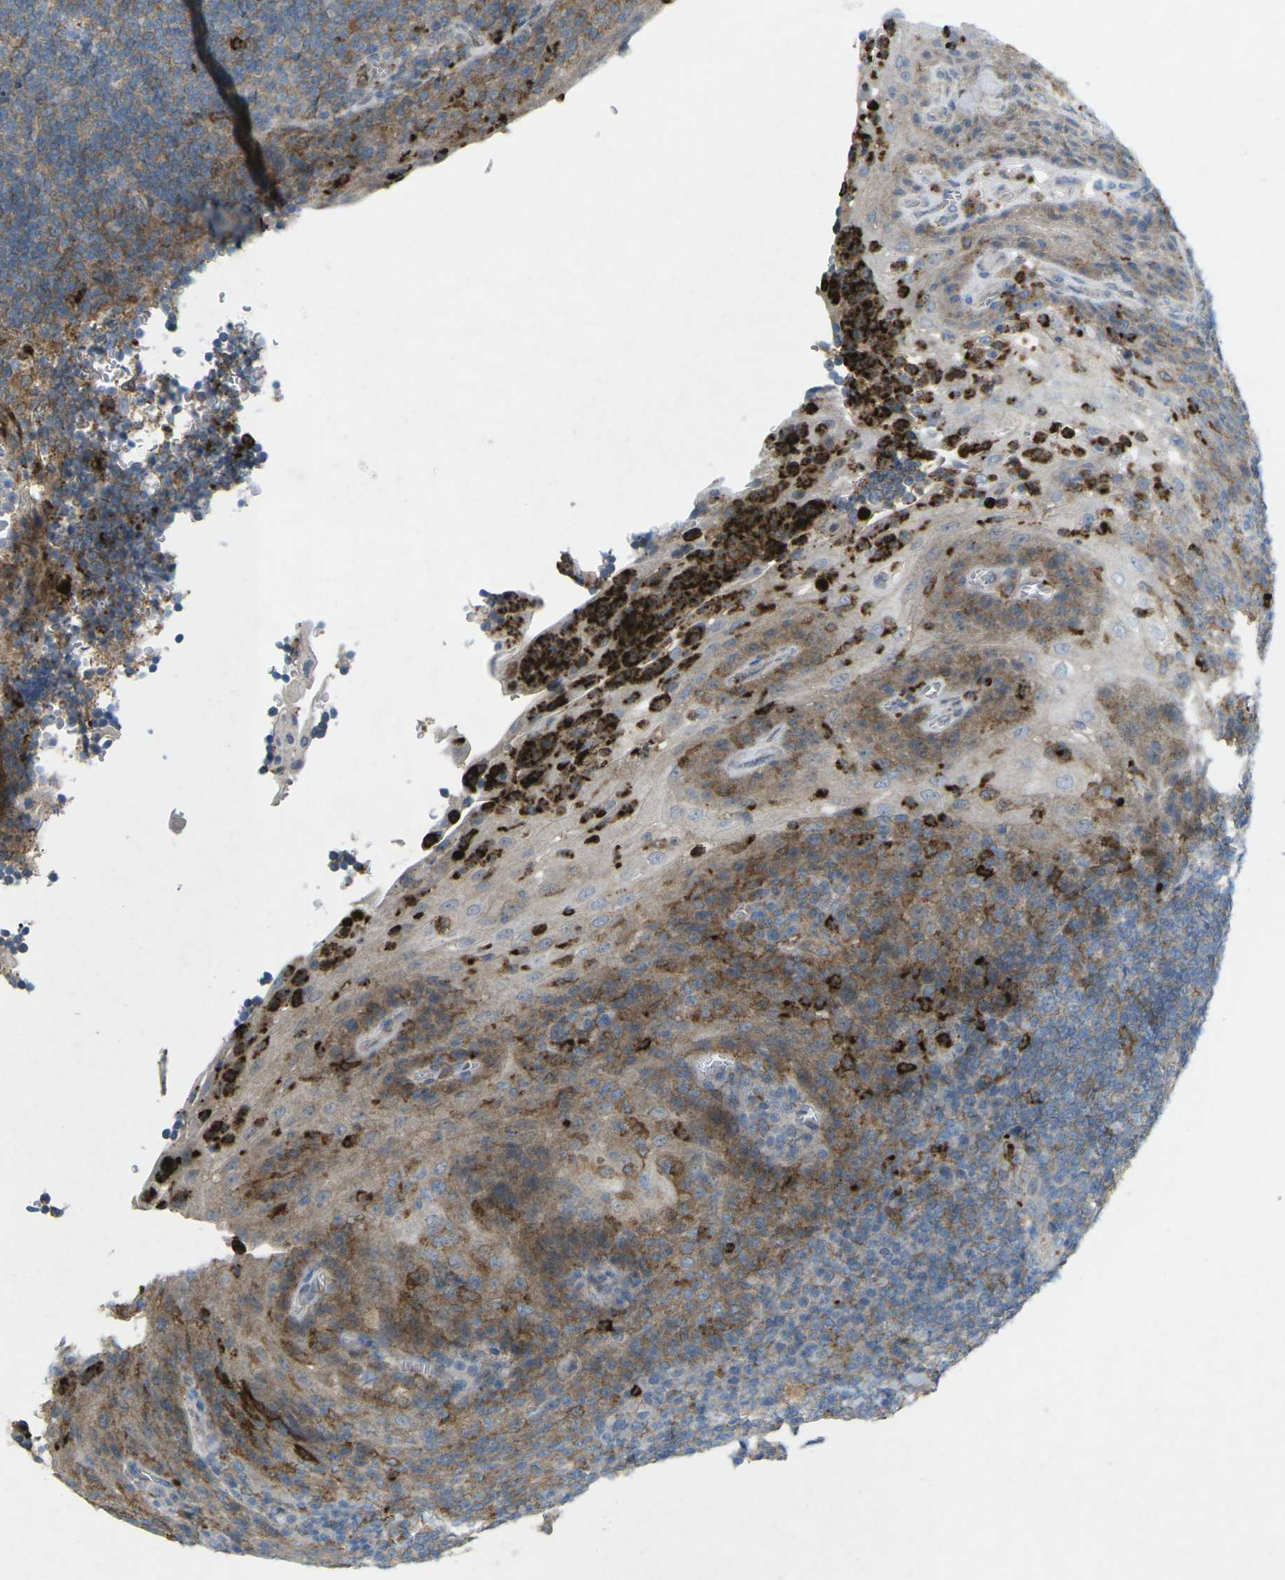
{"staining": {"intensity": "weak", "quantity": ">75%", "location": "cytoplasmic/membranous"}, "tissue": "tonsil", "cell_type": "Germinal center cells", "image_type": "normal", "snomed": [{"axis": "morphology", "description": "Normal tissue, NOS"}, {"axis": "topography", "description": "Tonsil"}], "caption": "This photomicrograph exhibits normal tonsil stained with immunohistochemistry to label a protein in brown. The cytoplasmic/membranous of germinal center cells show weak positivity for the protein. Nuclei are counter-stained blue.", "gene": "STK11", "patient": {"sex": "male", "age": 37}}